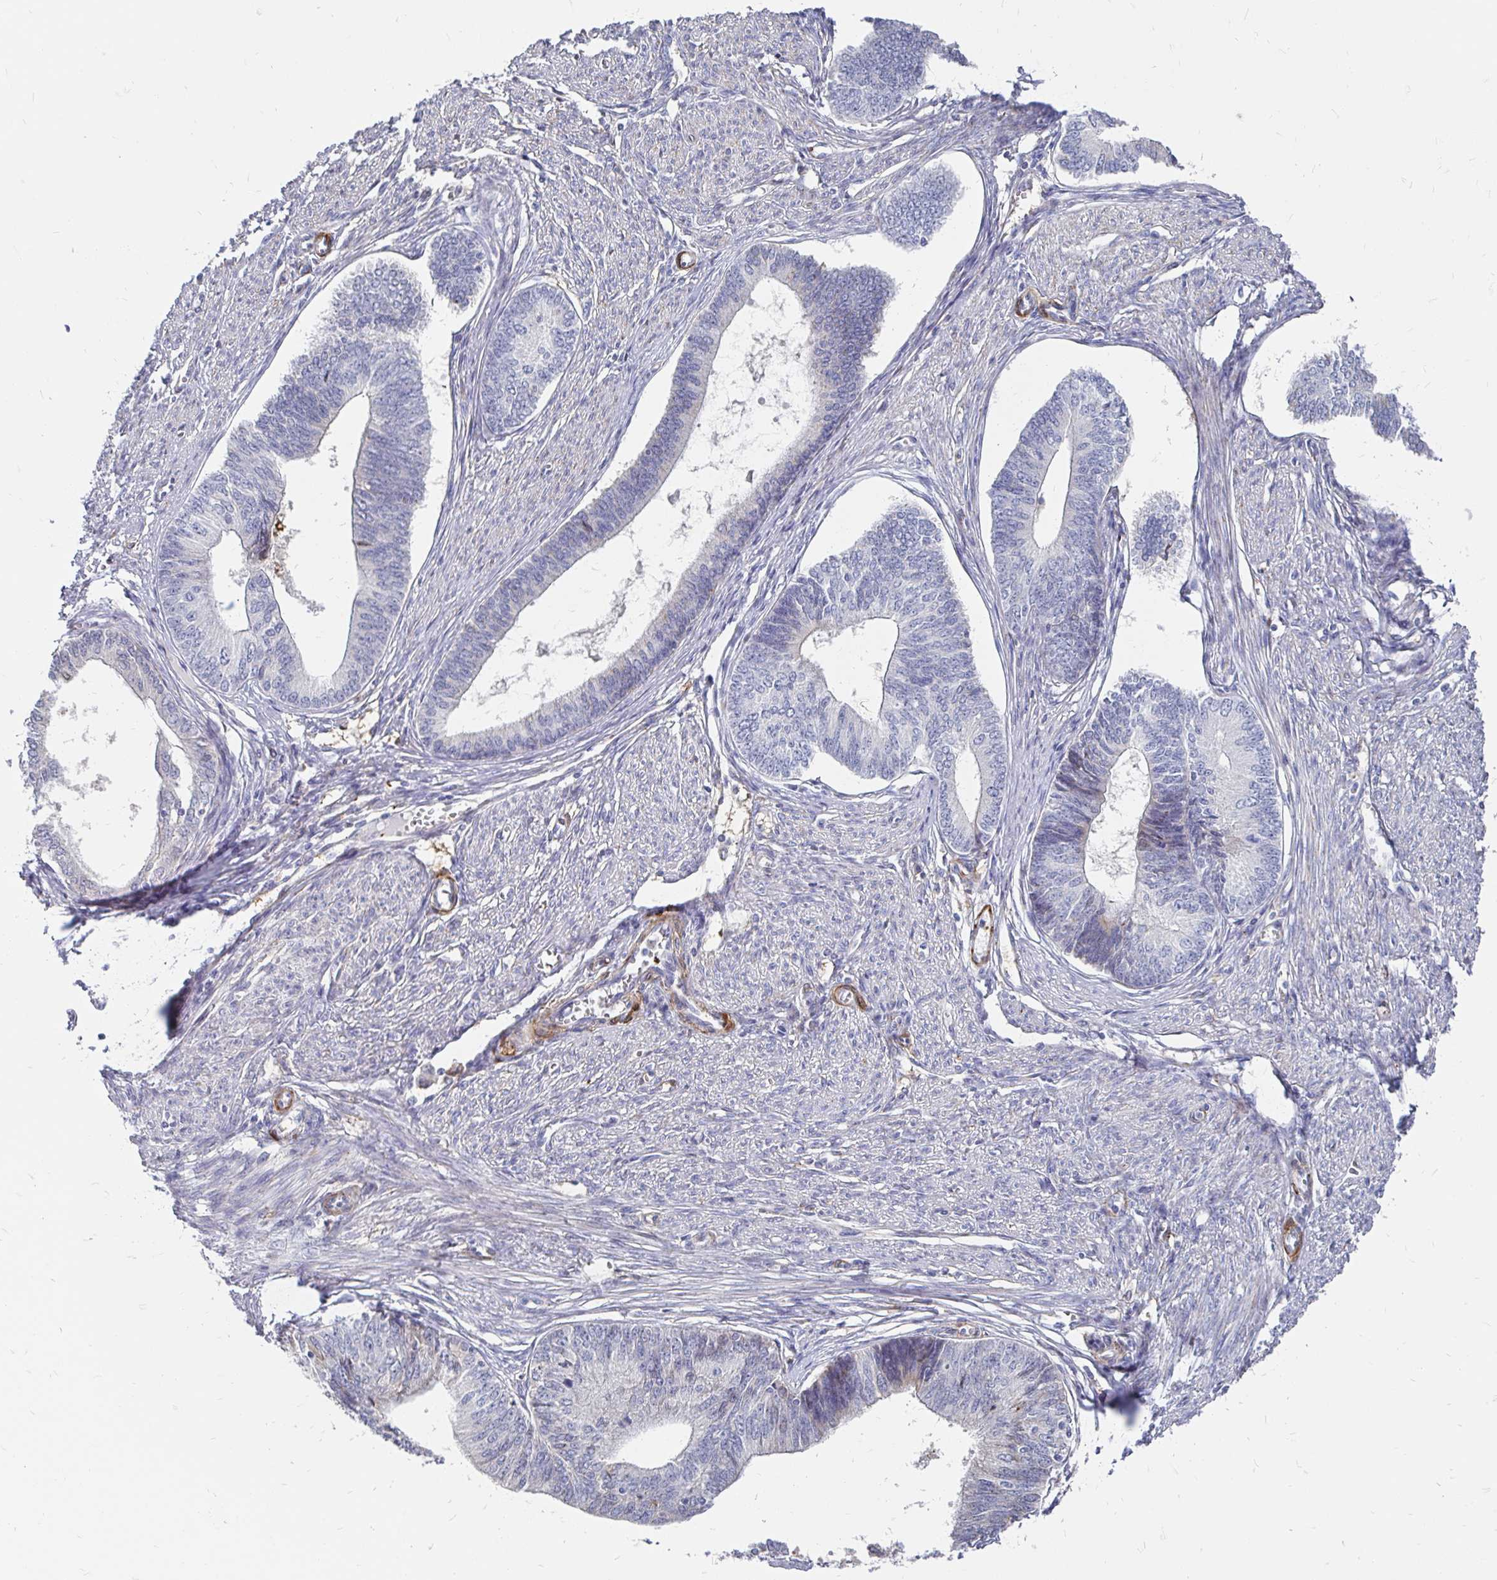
{"staining": {"intensity": "negative", "quantity": "none", "location": "none"}, "tissue": "endometrial cancer", "cell_type": "Tumor cells", "image_type": "cancer", "snomed": [{"axis": "morphology", "description": "Adenocarcinoma, NOS"}, {"axis": "topography", "description": "Endometrium"}], "caption": "This is a image of IHC staining of adenocarcinoma (endometrial), which shows no positivity in tumor cells. (DAB (3,3'-diaminobenzidine) immunohistochemistry (IHC), high magnification).", "gene": "CDKL1", "patient": {"sex": "female", "age": 68}}